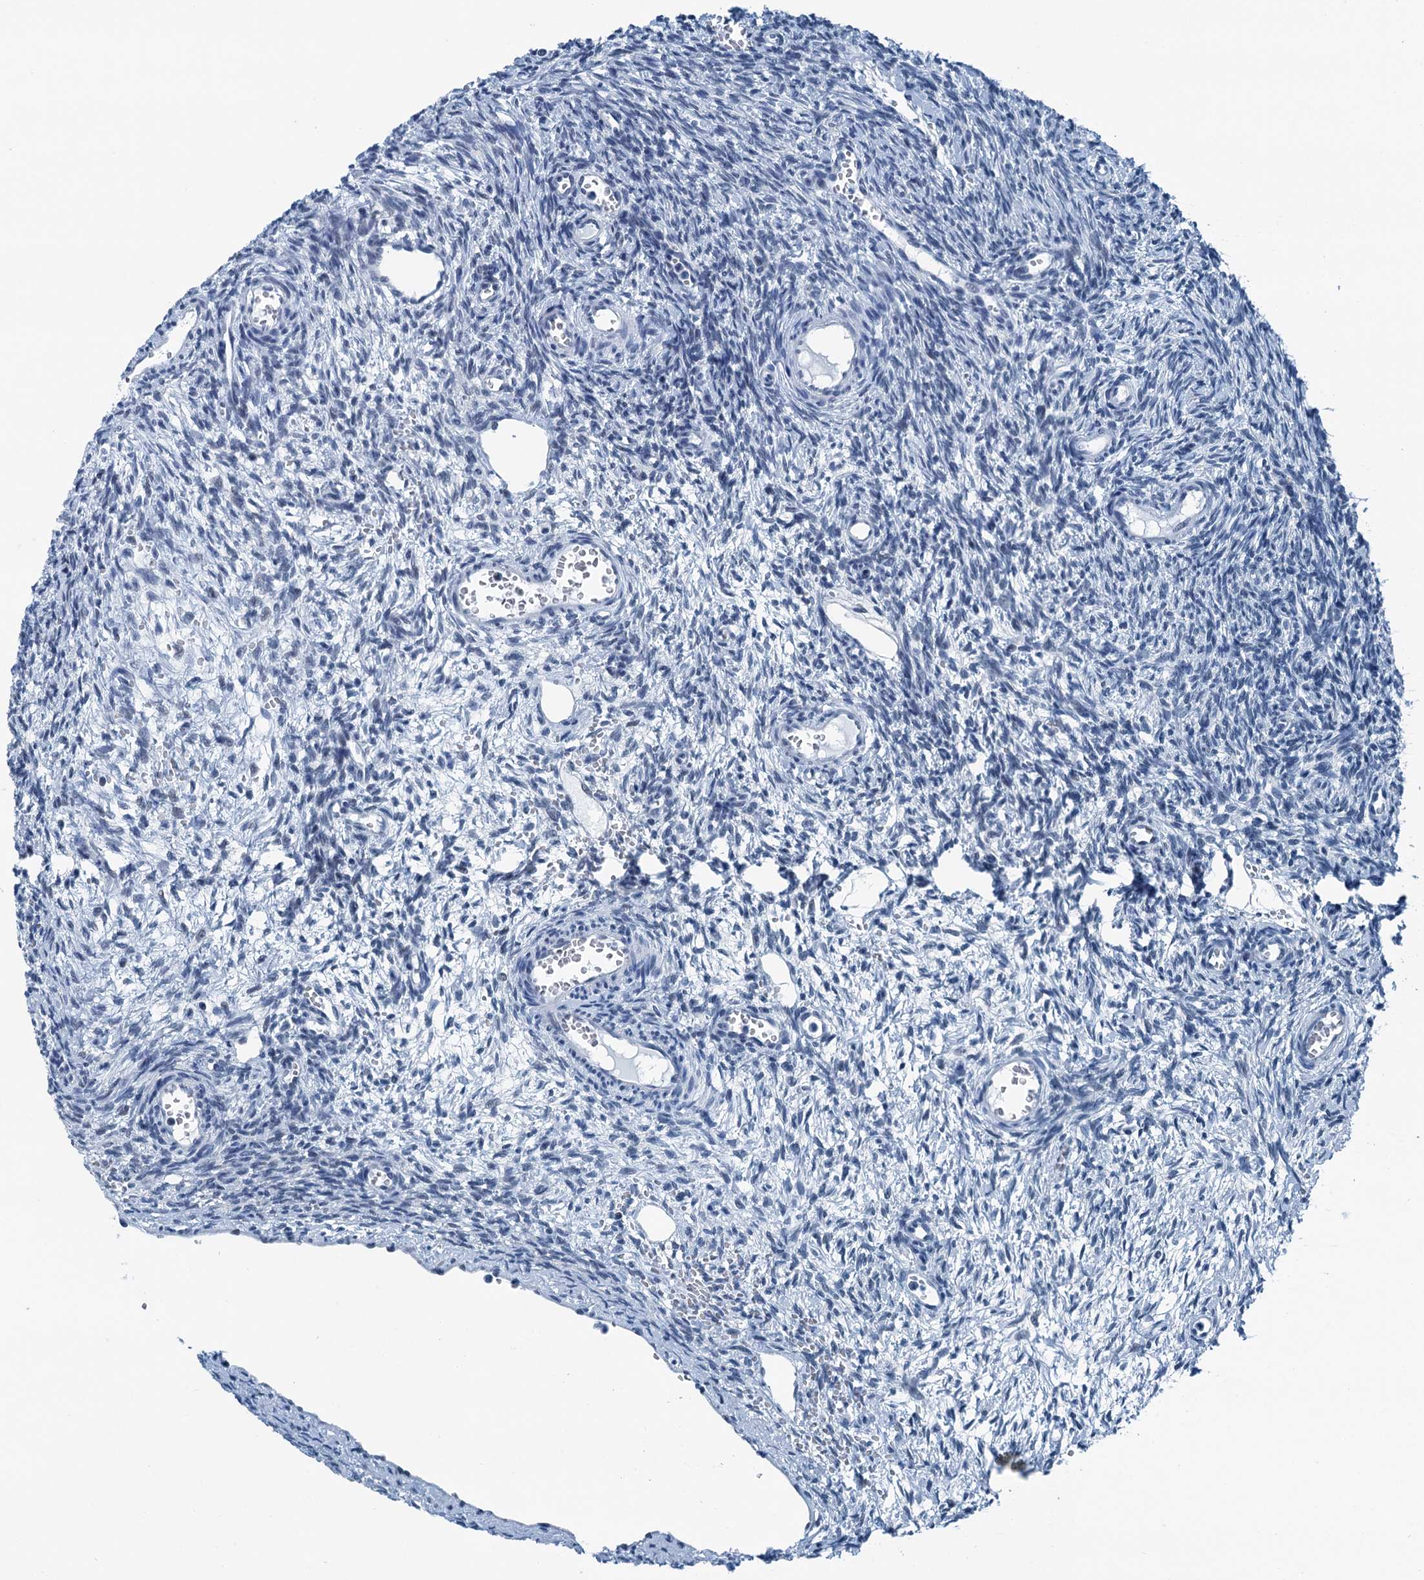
{"staining": {"intensity": "negative", "quantity": "none", "location": "none"}, "tissue": "ovary", "cell_type": "Ovarian stroma cells", "image_type": "normal", "snomed": [{"axis": "morphology", "description": "Normal tissue, NOS"}, {"axis": "topography", "description": "Ovary"}], "caption": "The photomicrograph reveals no staining of ovarian stroma cells in normal ovary.", "gene": "TRPT1", "patient": {"sex": "female", "age": 39}}